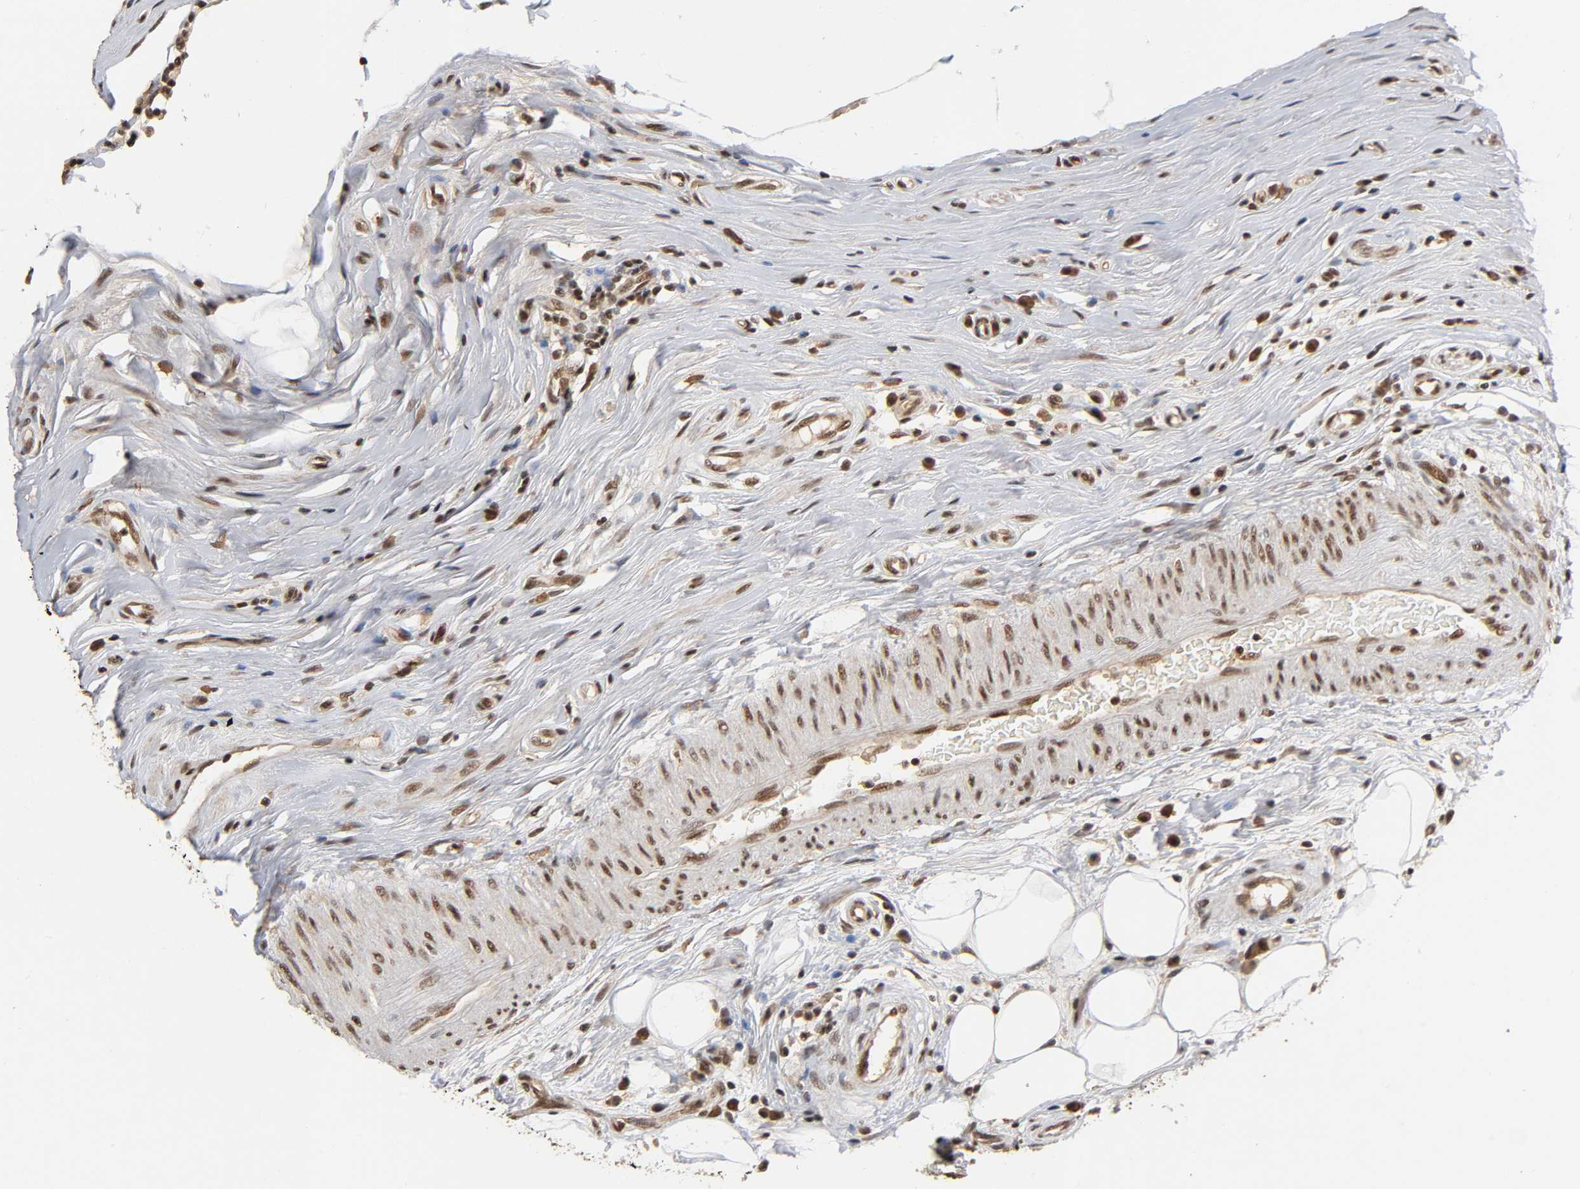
{"staining": {"intensity": "moderate", "quantity": ">75%", "location": "cytoplasmic/membranous,nuclear"}, "tissue": "epididymis", "cell_type": "Glandular cells", "image_type": "normal", "snomed": [{"axis": "morphology", "description": "Normal tissue, NOS"}, {"axis": "morphology", "description": "Inflammation, NOS"}, {"axis": "topography", "description": "Epididymis"}], "caption": "A high-resolution histopathology image shows IHC staining of normal epididymis, which shows moderate cytoplasmic/membranous,nuclear staining in about >75% of glandular cells.", "gene": "ZNF384", "patient": {"sex": "male", "age": 84}}